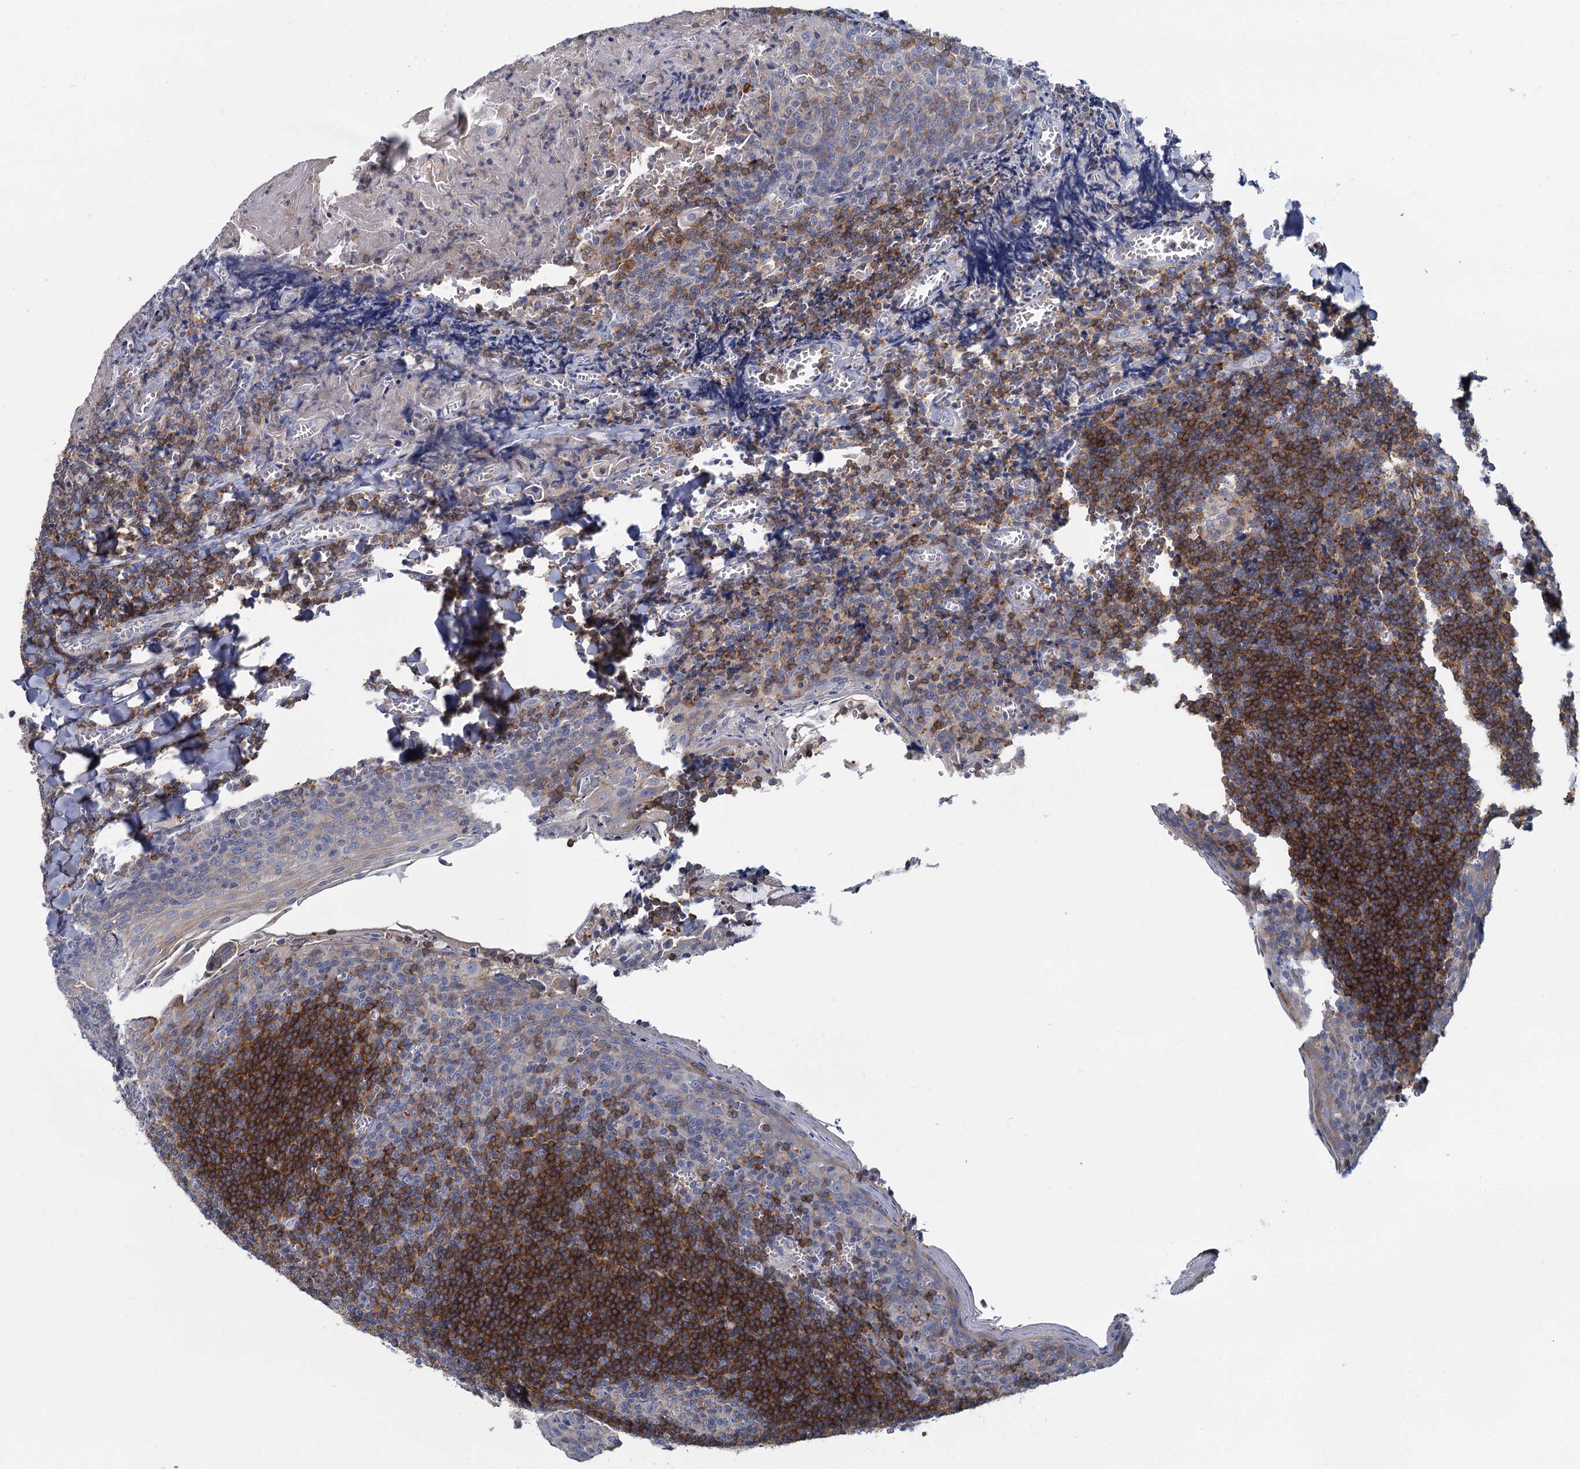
{"staining": {"intensity": "weak", "quantity": "25%-75%", "location": "cytoplasmic/membranous"}, "tissue": "tonsil", "cell_type": "Germinal center cells", "image_type": "normal", "snomed": [{"axis": "morphology", "description": "Normal tissue, NOS"}, {"axis": "topography", "description": "Tonsil"}], "caption": "Immunohistochemical staining of normal tonsil exhibits low levels of weak cytoplasmic/membranous expression in approximately 25%-75% of germinal center cells. Ihc stains the protein of interest in brown and the nuclei are stained blue.", "gene": "ACSM3", "patient": {"sex": "male", "age": 27}}